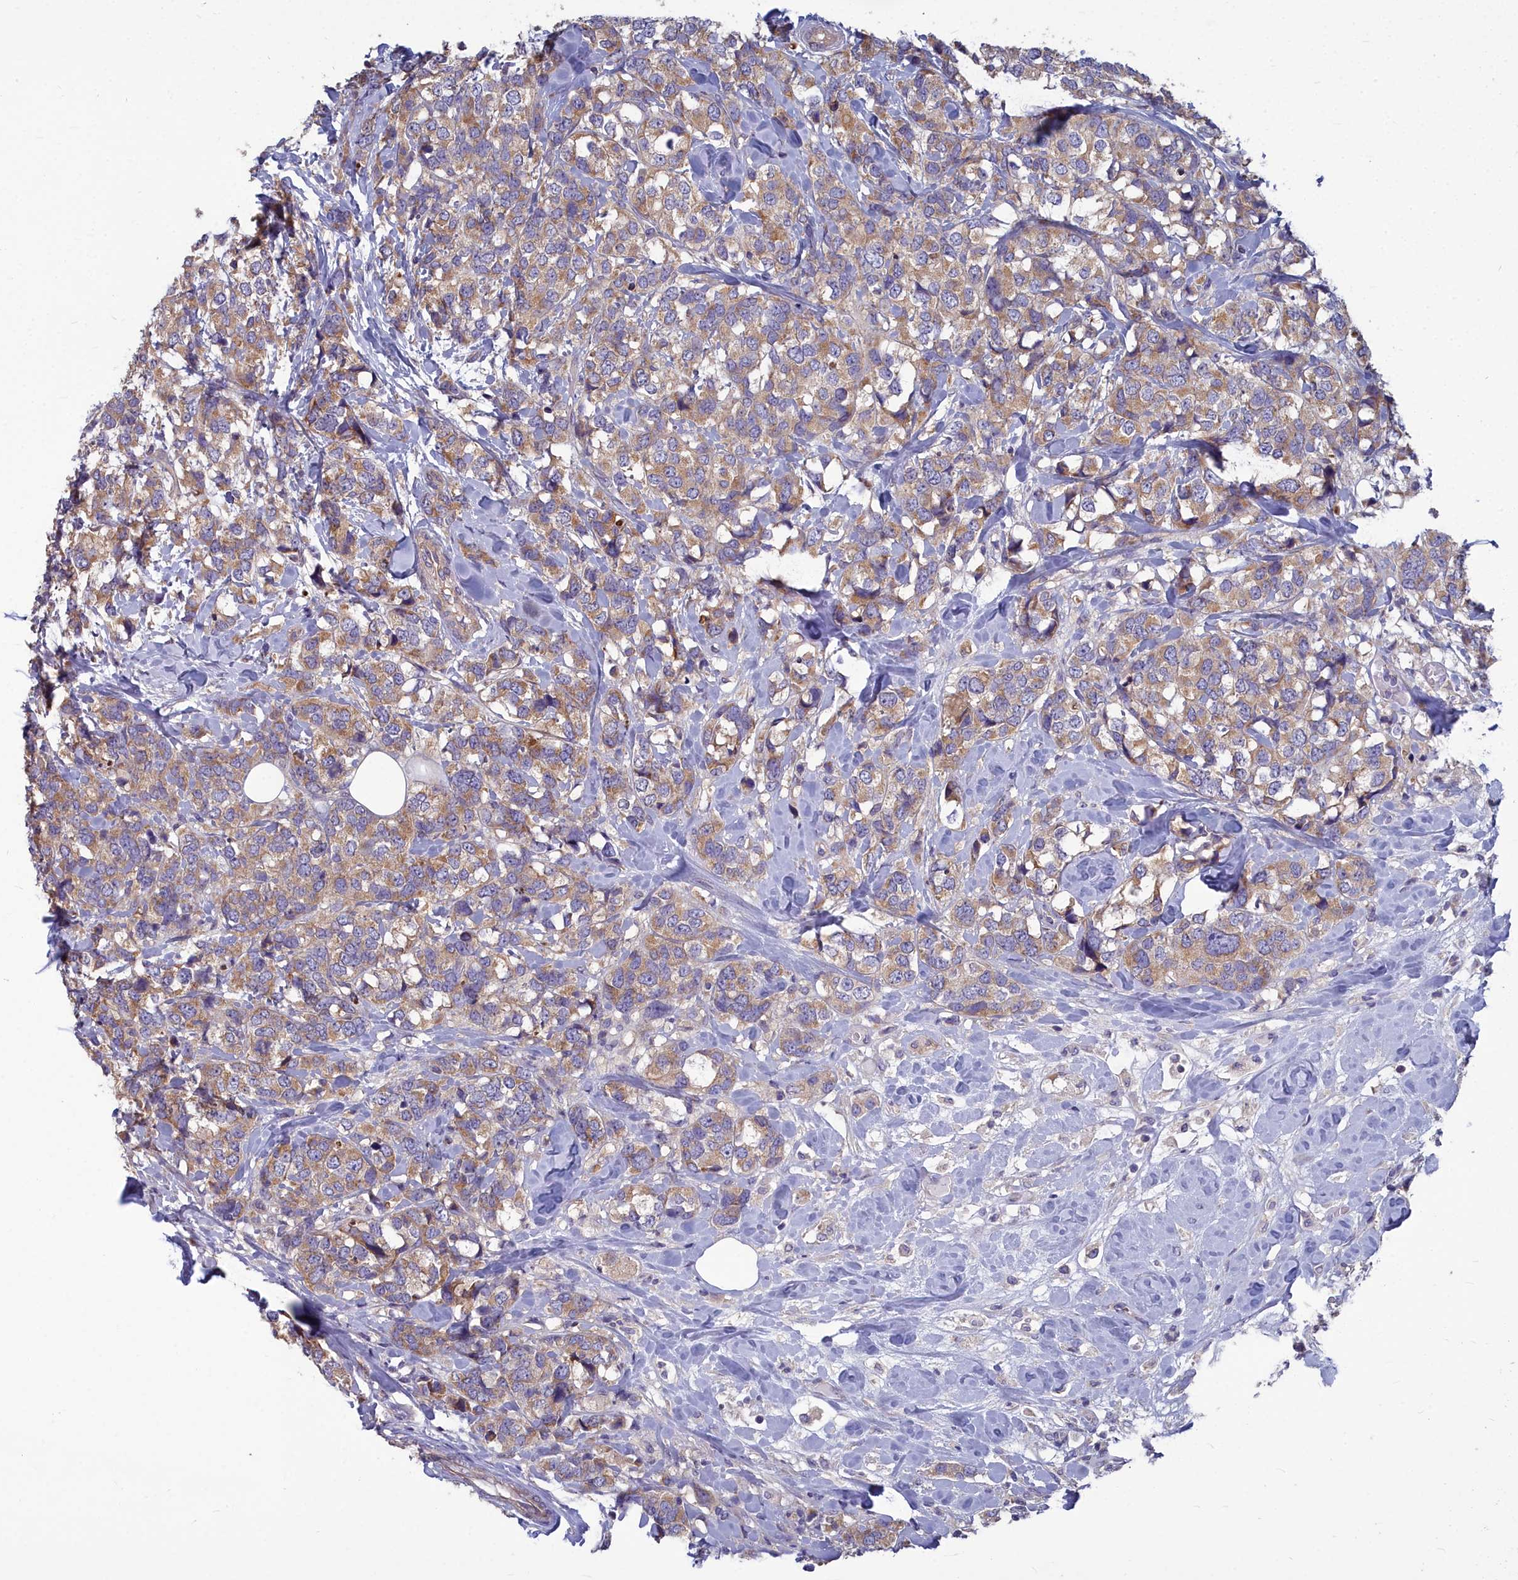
{"staining": {"intensity": "moderate", "quantity": ">75%", "location": "cytoplasmic/membranous"}, "tissue": "breast cancer", "cell_type": "Tumor cells", "image_type": "cancer", "snomed": [{"axis": "morphology", "description": "Lobular carcinoma"}, {"axis": "topography", "description": "Breast"}], "caption": "Immunohistochemistry staining of lobular carcinoma (breast), which exhibits medium levels of moderate cytoplasmic/membranous positivity in approximately >75% of tumor cells indicating moderate cytoplasmic/membranous protein expression. The staining was performed using DAB (brown) for protein detection and nuclei were counterstained in hematoxylin (blue).", "gene": "COX20", "patient": {"sex": "female", "age": 59}}